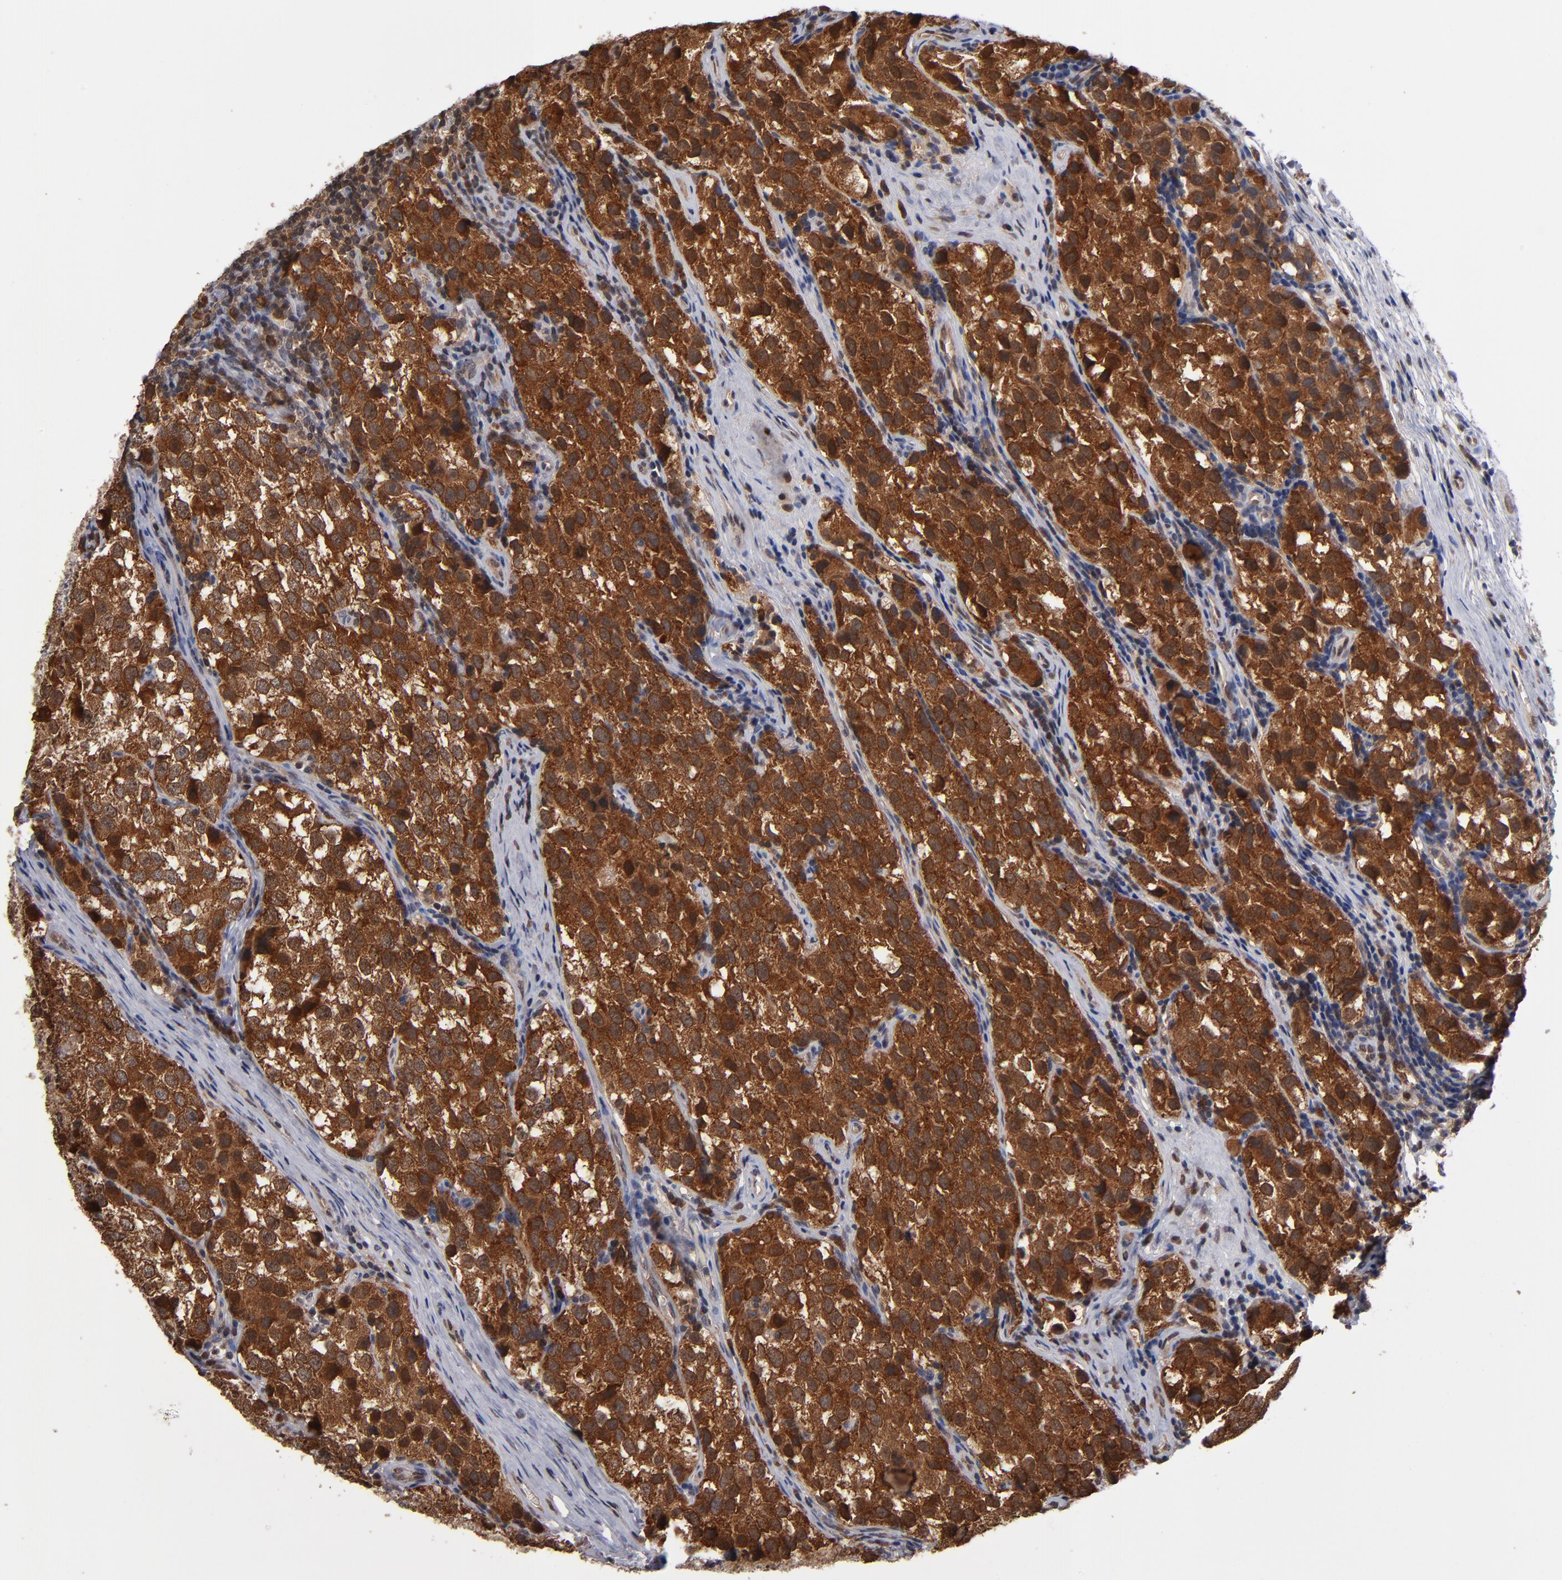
{"staining": {"intensity": "strong", "quantity": ">75%", "location": "cytoplasmic/membranous"}, "tissue": "testis cancer", "cell_type": "Tumor cells", "image_type": "cancer", "snomed": [{"axis": "morphology", "description": "Seminoma, NOS"}, {"axis": "topography", "description": "Testis"}], "caption": "Protein expression by IHC displays strong cytoplasmic/membranous expression in approximately >75% of tumor cells in seminoma (testis).", "gene": "ALG13", "patient": {"sex": "male", "age": 39}}